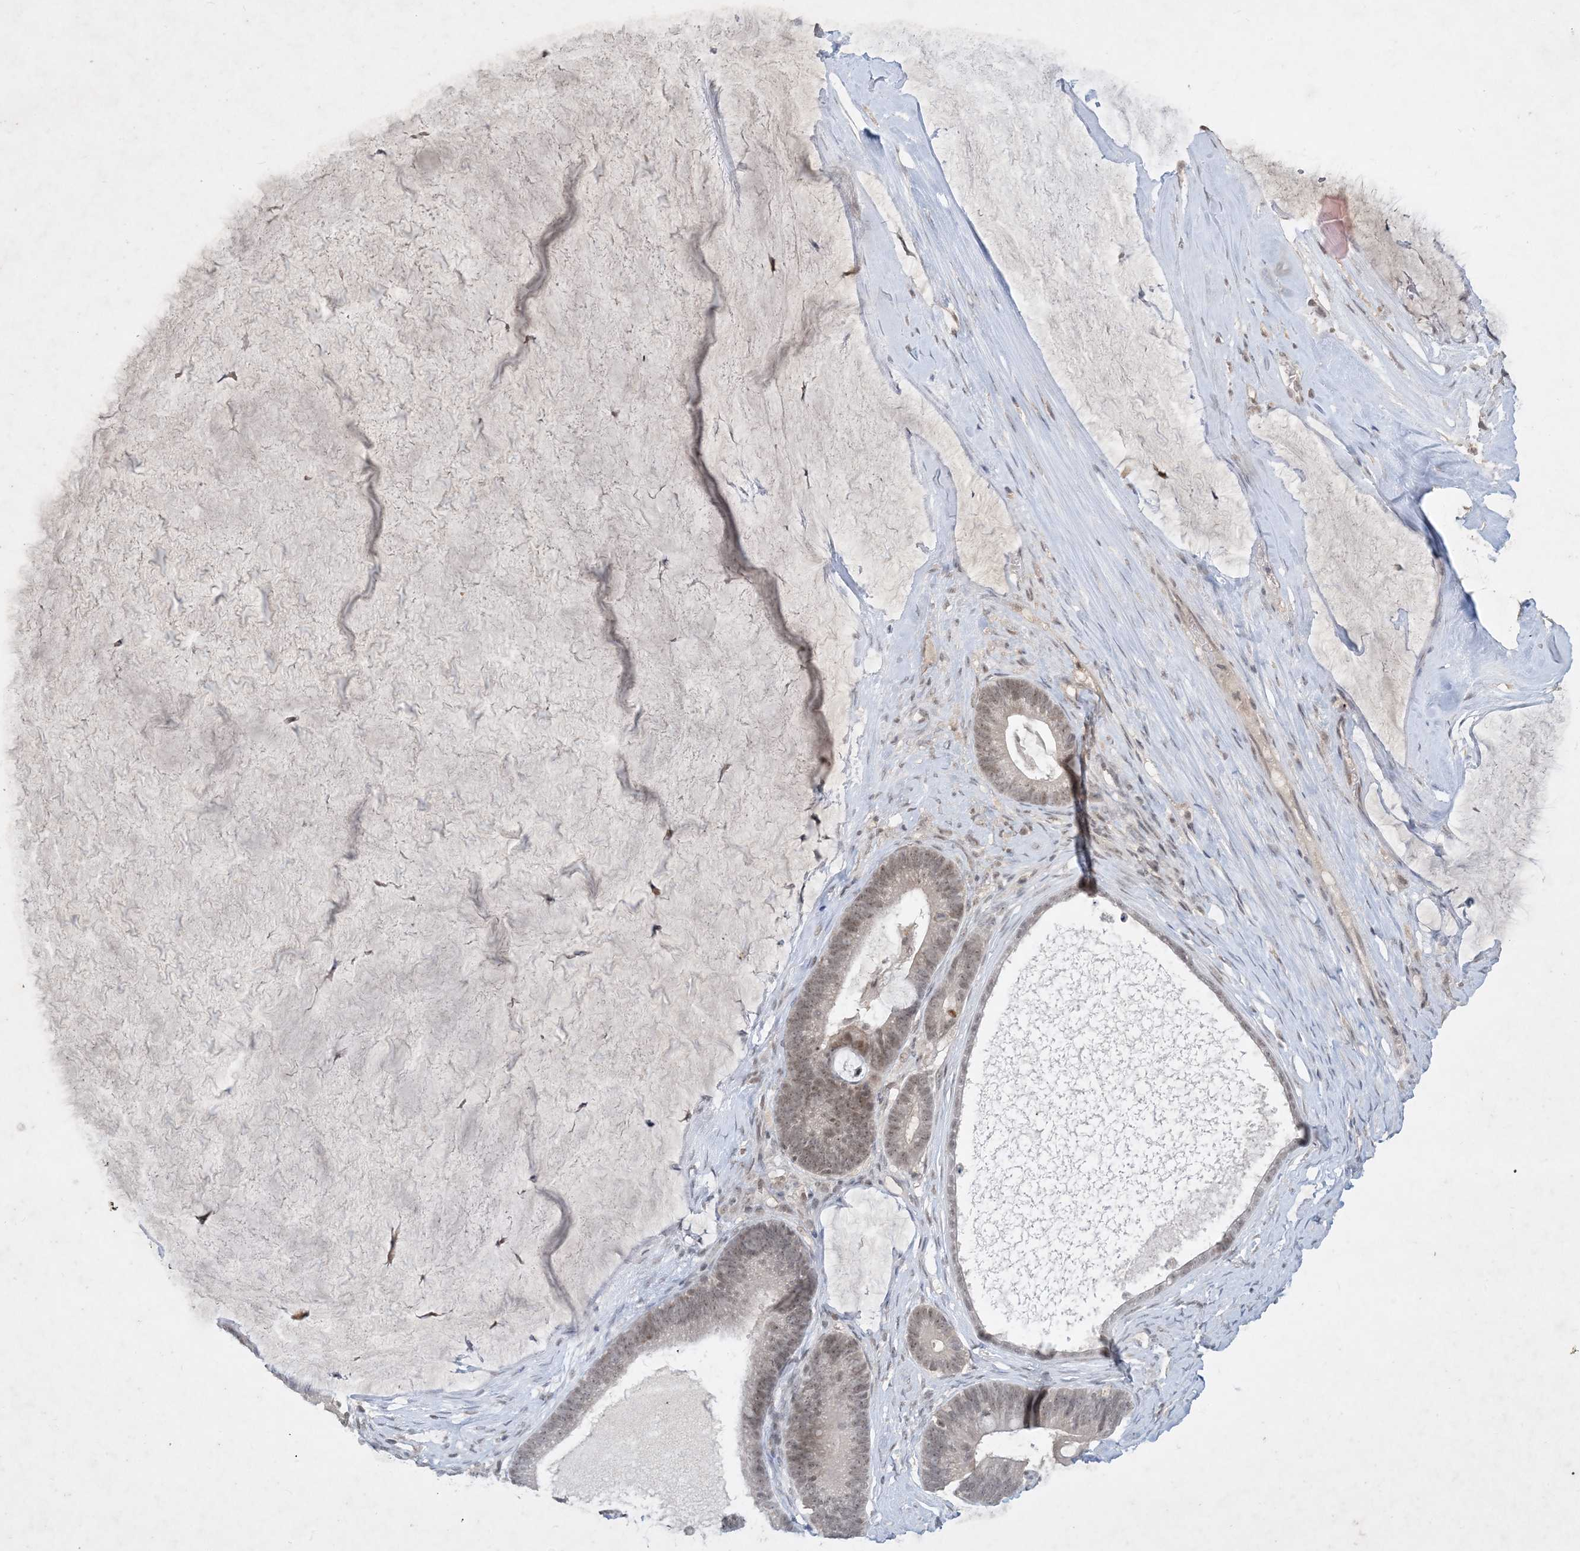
{"staining": {"intensity": "weak", "quantity": ">75%", "location": "nuclear"}, "tissue": "ovarian cancer", "cell_type": "Tumor cells", "image_type": "cancer", "snomed": [{"axis": "morphology", "description": "Cystadenocarcinoma, mucinous, NOS"}, {"axis": "topography", "description": "Ovary"}], "caption": "Immunohistochemical staining of mucinous cystadenocarcinoma (ovarian) exhibits weak nuclear protein positivity in approximately >75% of tumor cells. (DAB = brown stain, brightfield microscopy at high magnification).", "gene": "ZNF674", "patient": {"sex": "female", "age": 61}}